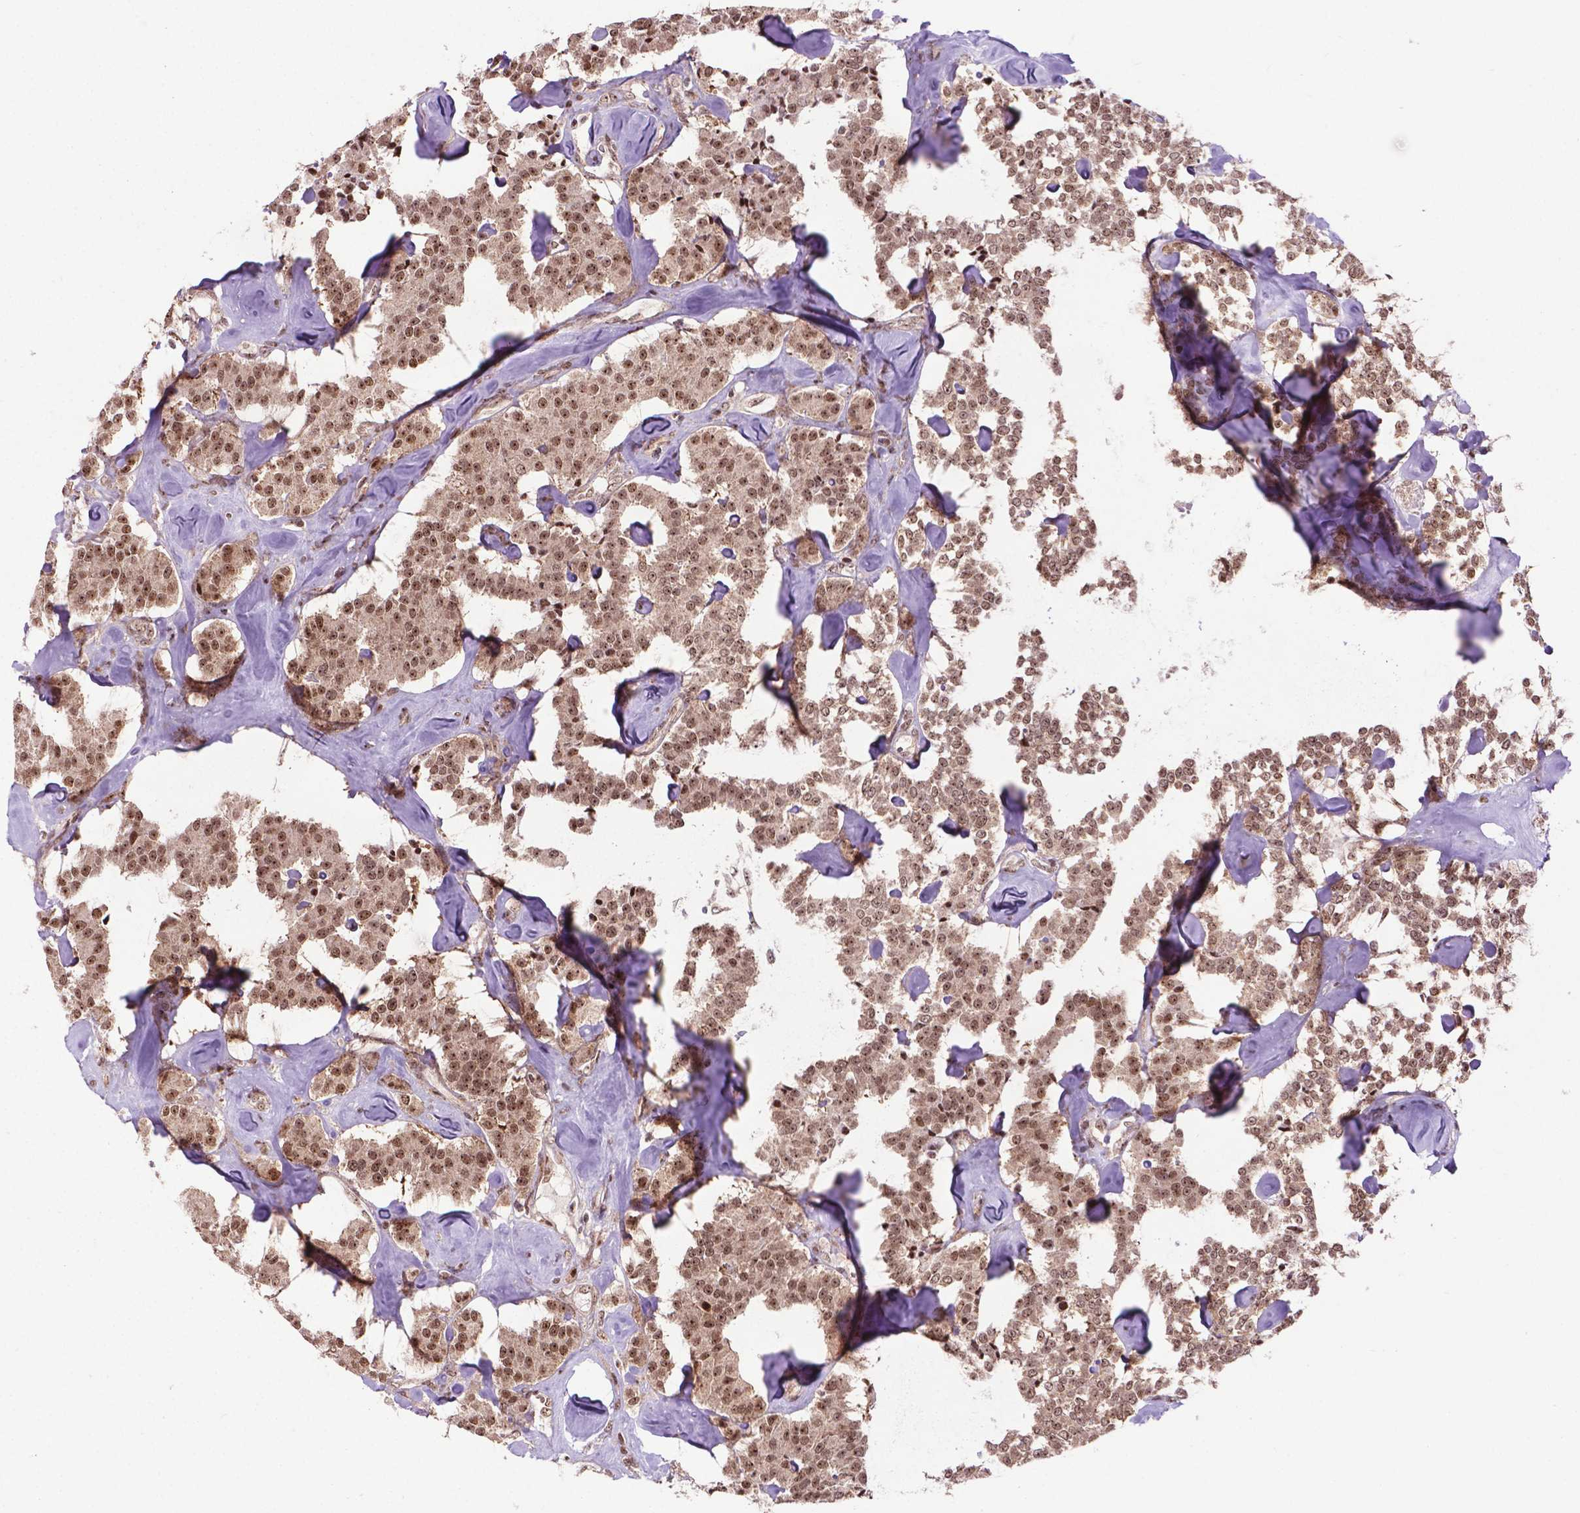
{"staining": {"intensity": "moderate", "quantity": ">75%", "location": "nuclear"}, "tissue": "carcinoid", "cell_type": "Tumor cells", "image_type": "cancer", "snomed": [{"axis": "morphology", "description": "Carcinoid, malignant, NOS"}, {"axis": "topography", "description": "Pancreas"}], "caption": "Tumor cells show medium levels of moderate nuclear positivity in about >75% of cells in carcinoid (malignant).", "gene": "CSNK2A1", "patient": {"sex": "male", "age": 41}}